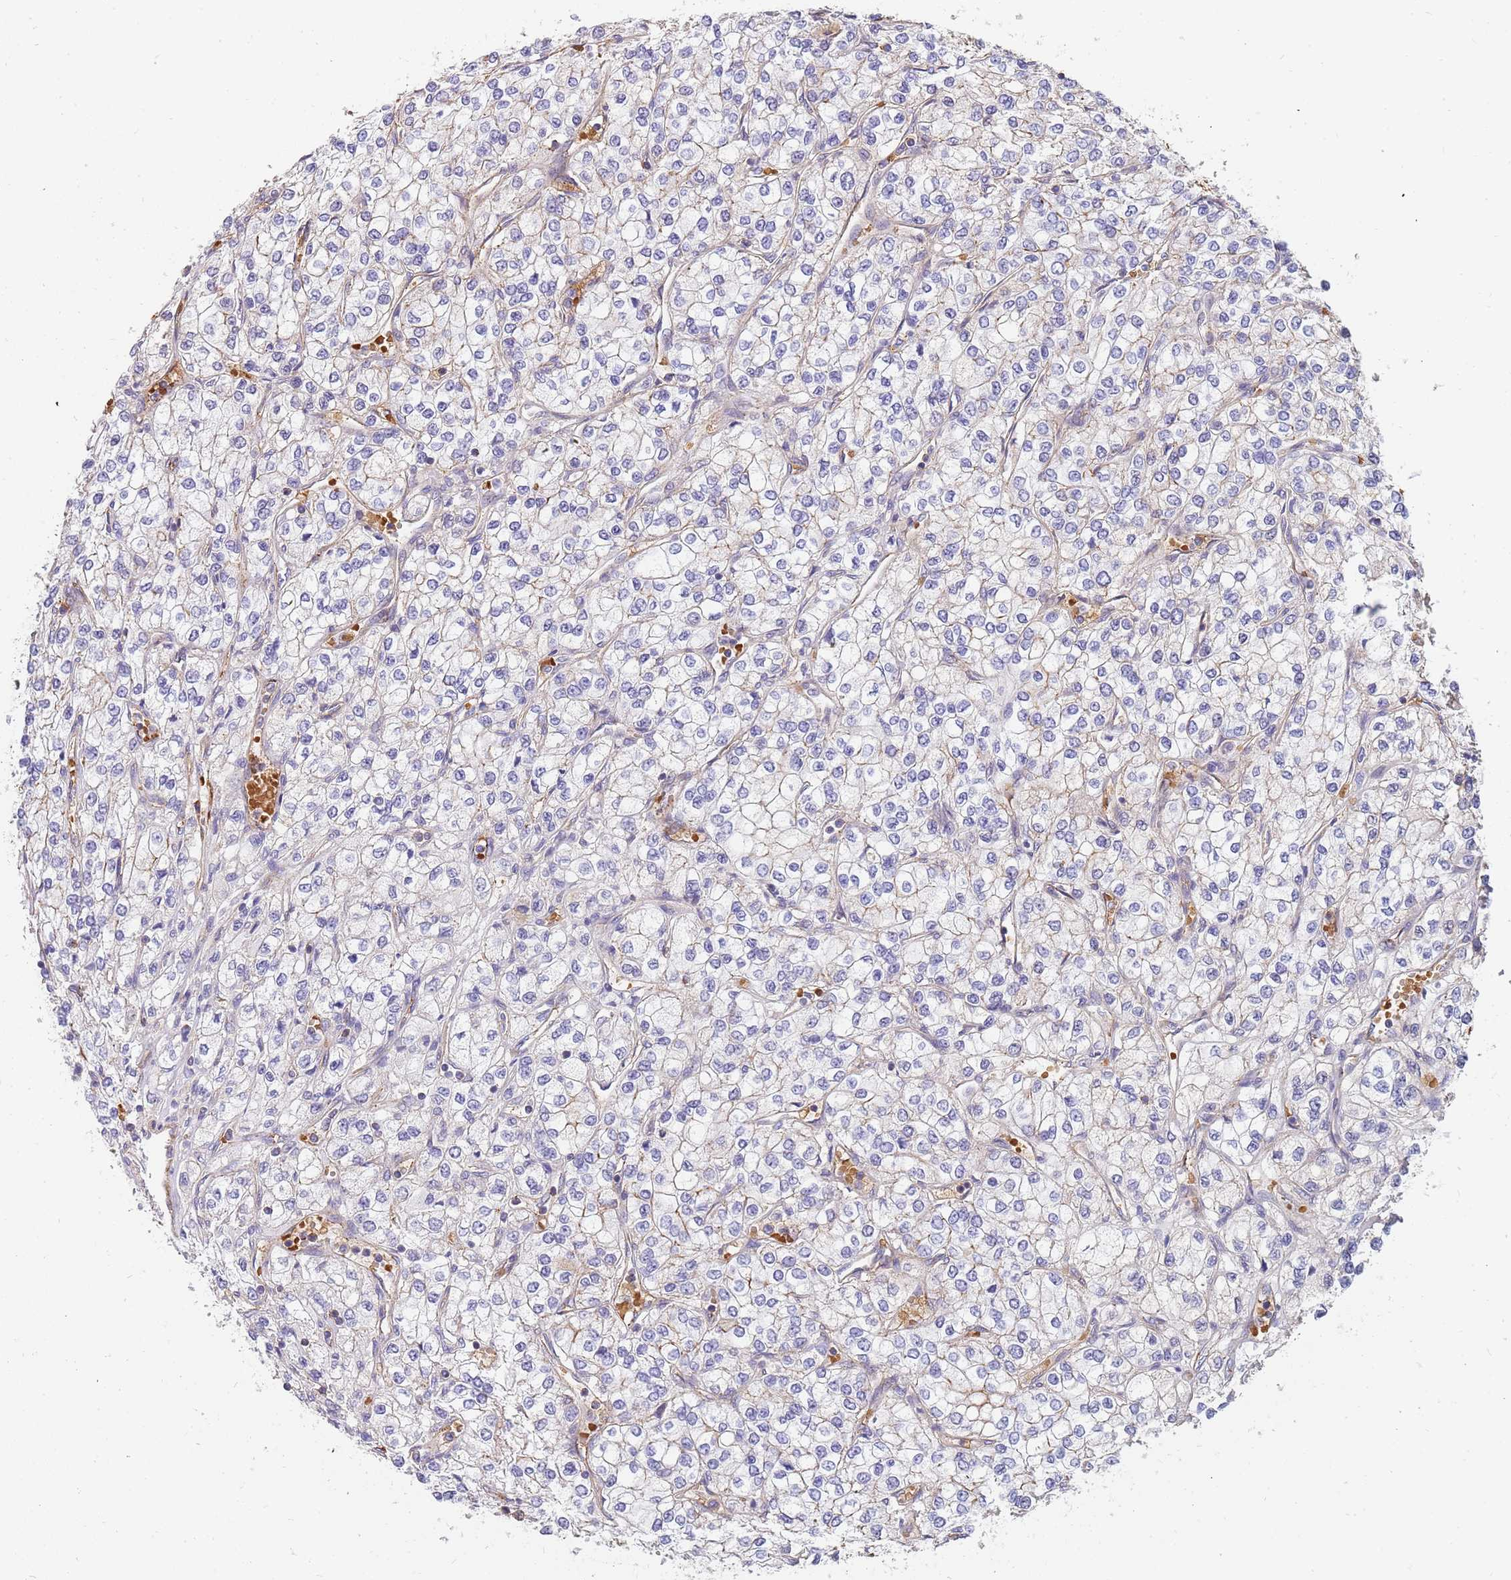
{"staining": {"intensity": "negative", "quantity": "none", "location": "none"}, "tissue": "renal cancer", "cell_type": "Tumor cells", "image_type": "cancer", "snomed": [{"axis": "morphology", "description": "Adenocarcinoma, NOS"}, {"axis": "topography", "description": "Kidney"}], "caption": "Histopathology image shows no significant protein positivity in tumor cells of renal cancer.", "gene": "GFRAL", "patient": {"sex": "male", "age": 80}}